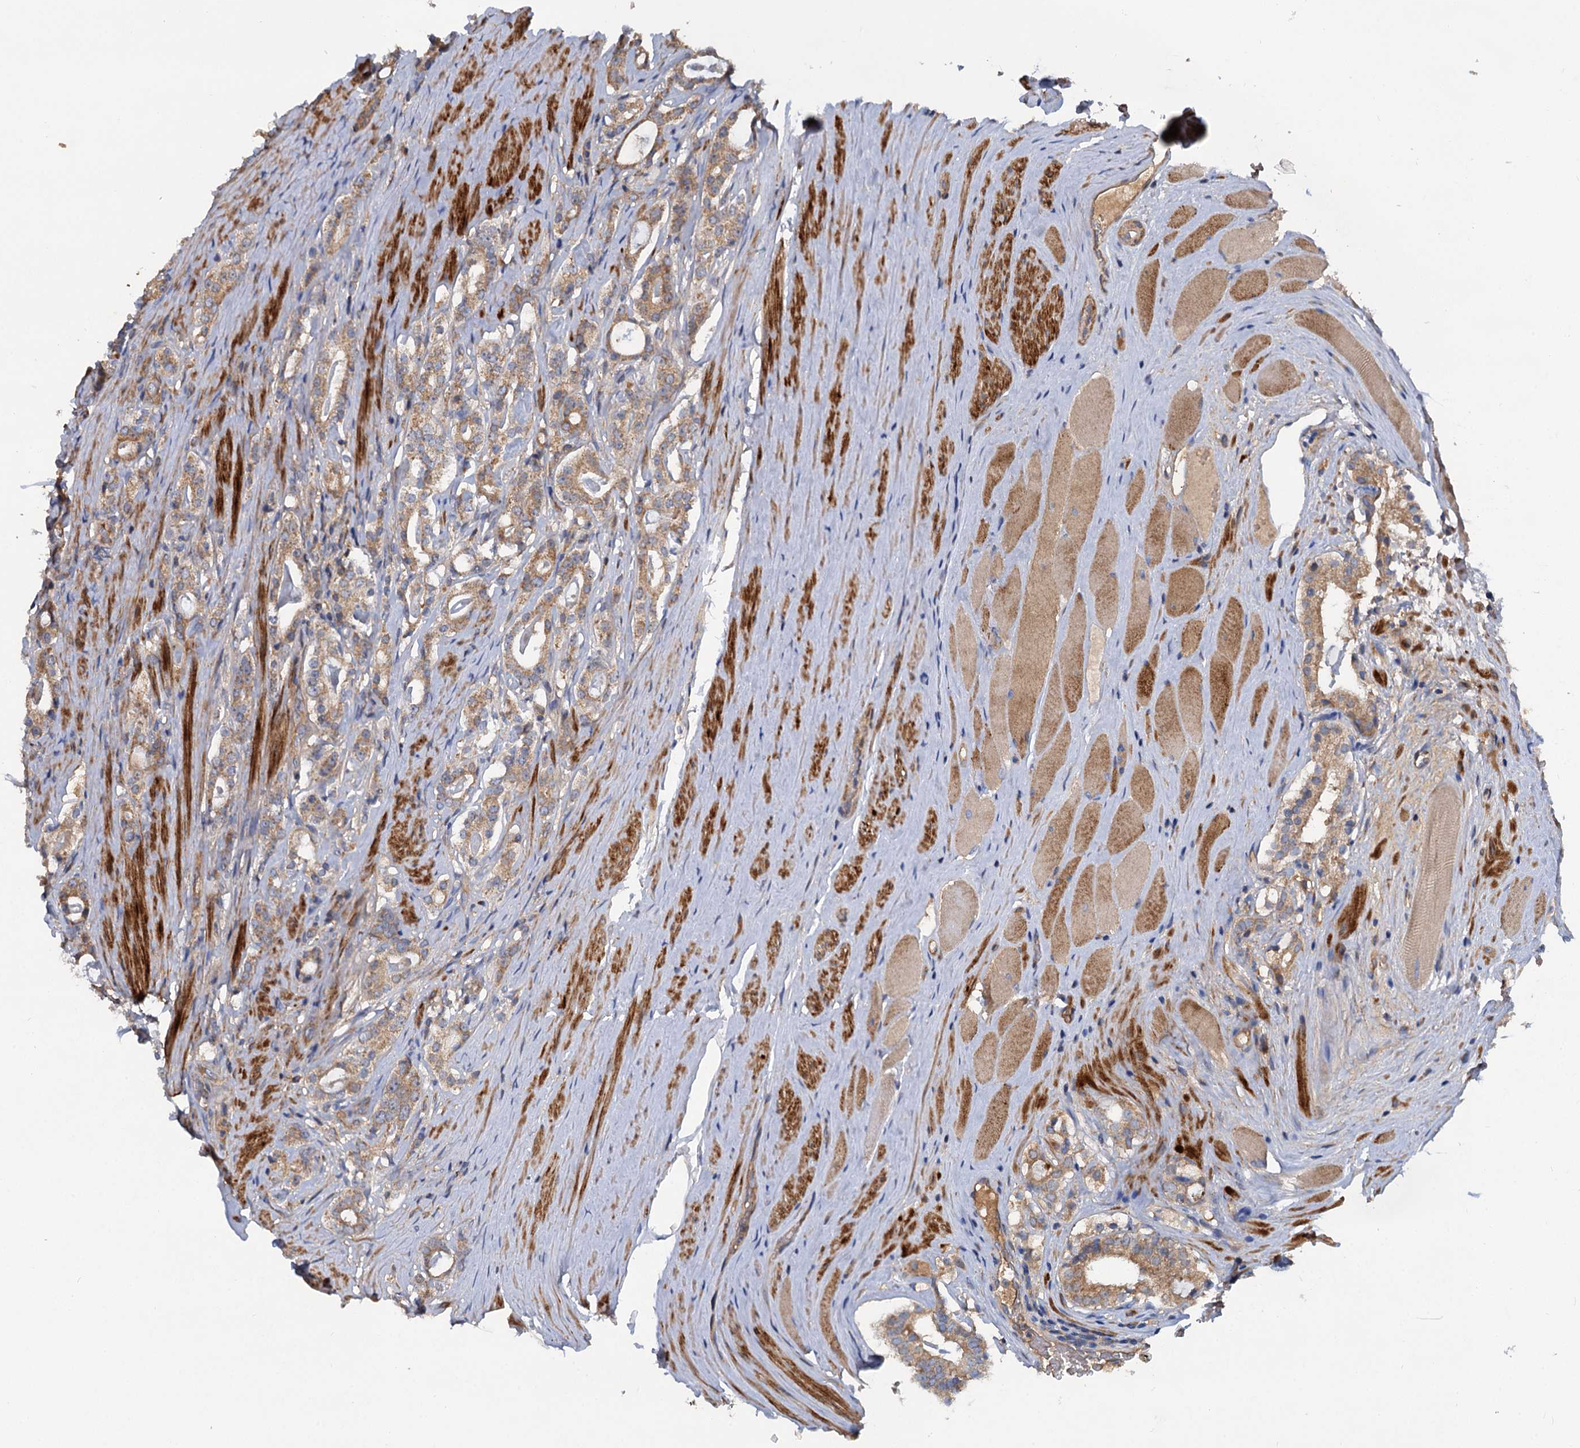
{"staining": {"intensity": "moderate", "quantity": ">75%", "location": "cytoplasmic/membranous"}, "tissue": "prostate cancer", "cell_type": "Tumor cells", "image_type": "cancer", "snomed": [{"axis": "morphology", "description": "Adenocarcinoma, High grade"}, {"axis": "topography", "description": "Prostate"}], "caption": "Immunohistochemical staining of human prostate cancer demonstrates moderate cytoplasmic/membranous protein positivity in approximately >75% of tumor cells.", "gene": "ALKBH7", "patient": {"sex": "male", "age": 63}}